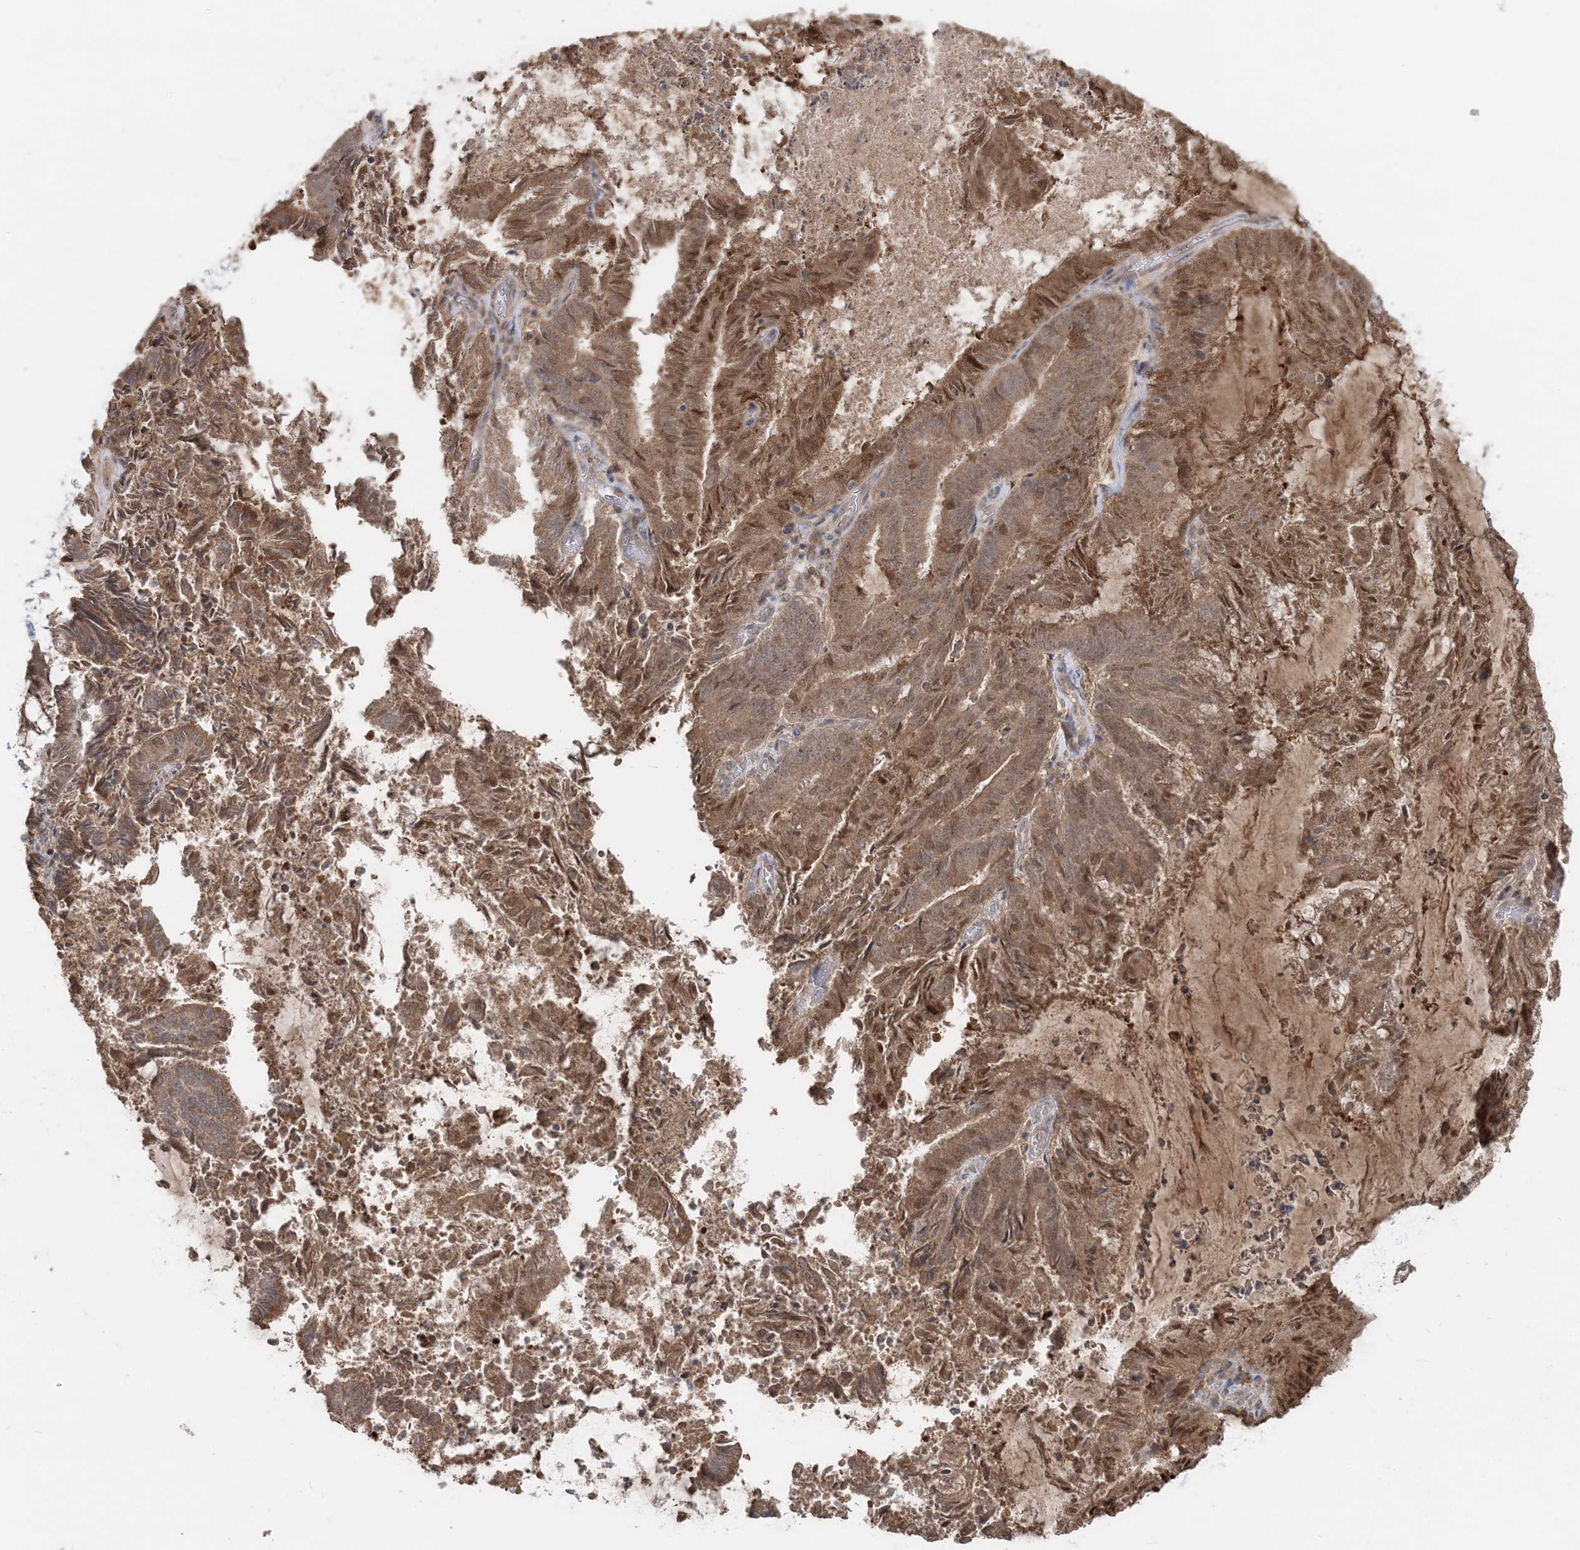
{"staining": {"intensity": "moderate", "quantity": ">75%", "location": "cytoplasmic/membranous,nuclear"}, "tissue": "endometrial cancer", "cell_type": "Tumor cells", "image_type": "cancer", "snomed": [{"axis": "morphology", "description": "Adenocarcinoma, NOS"}, {"axis": "topography", "description": "Endometrium"}], "caption": "IHC staining of endometrial cancer (adenocarcinoma), which displays medium levels of moderate cytoplasmic/membranous and nuclear positivity in approximately >75% of tumor cells indicating moderate cytoplasmic/membranous and nuclear protein expression. The staining was performed using DAB (3,3'-diaminobenzidine) (brown) for protein detection and nuclei were counterstained in hematoxylin (blue).", "gene": "SLU7", "patient": {"sex": "female", "age": 80}}